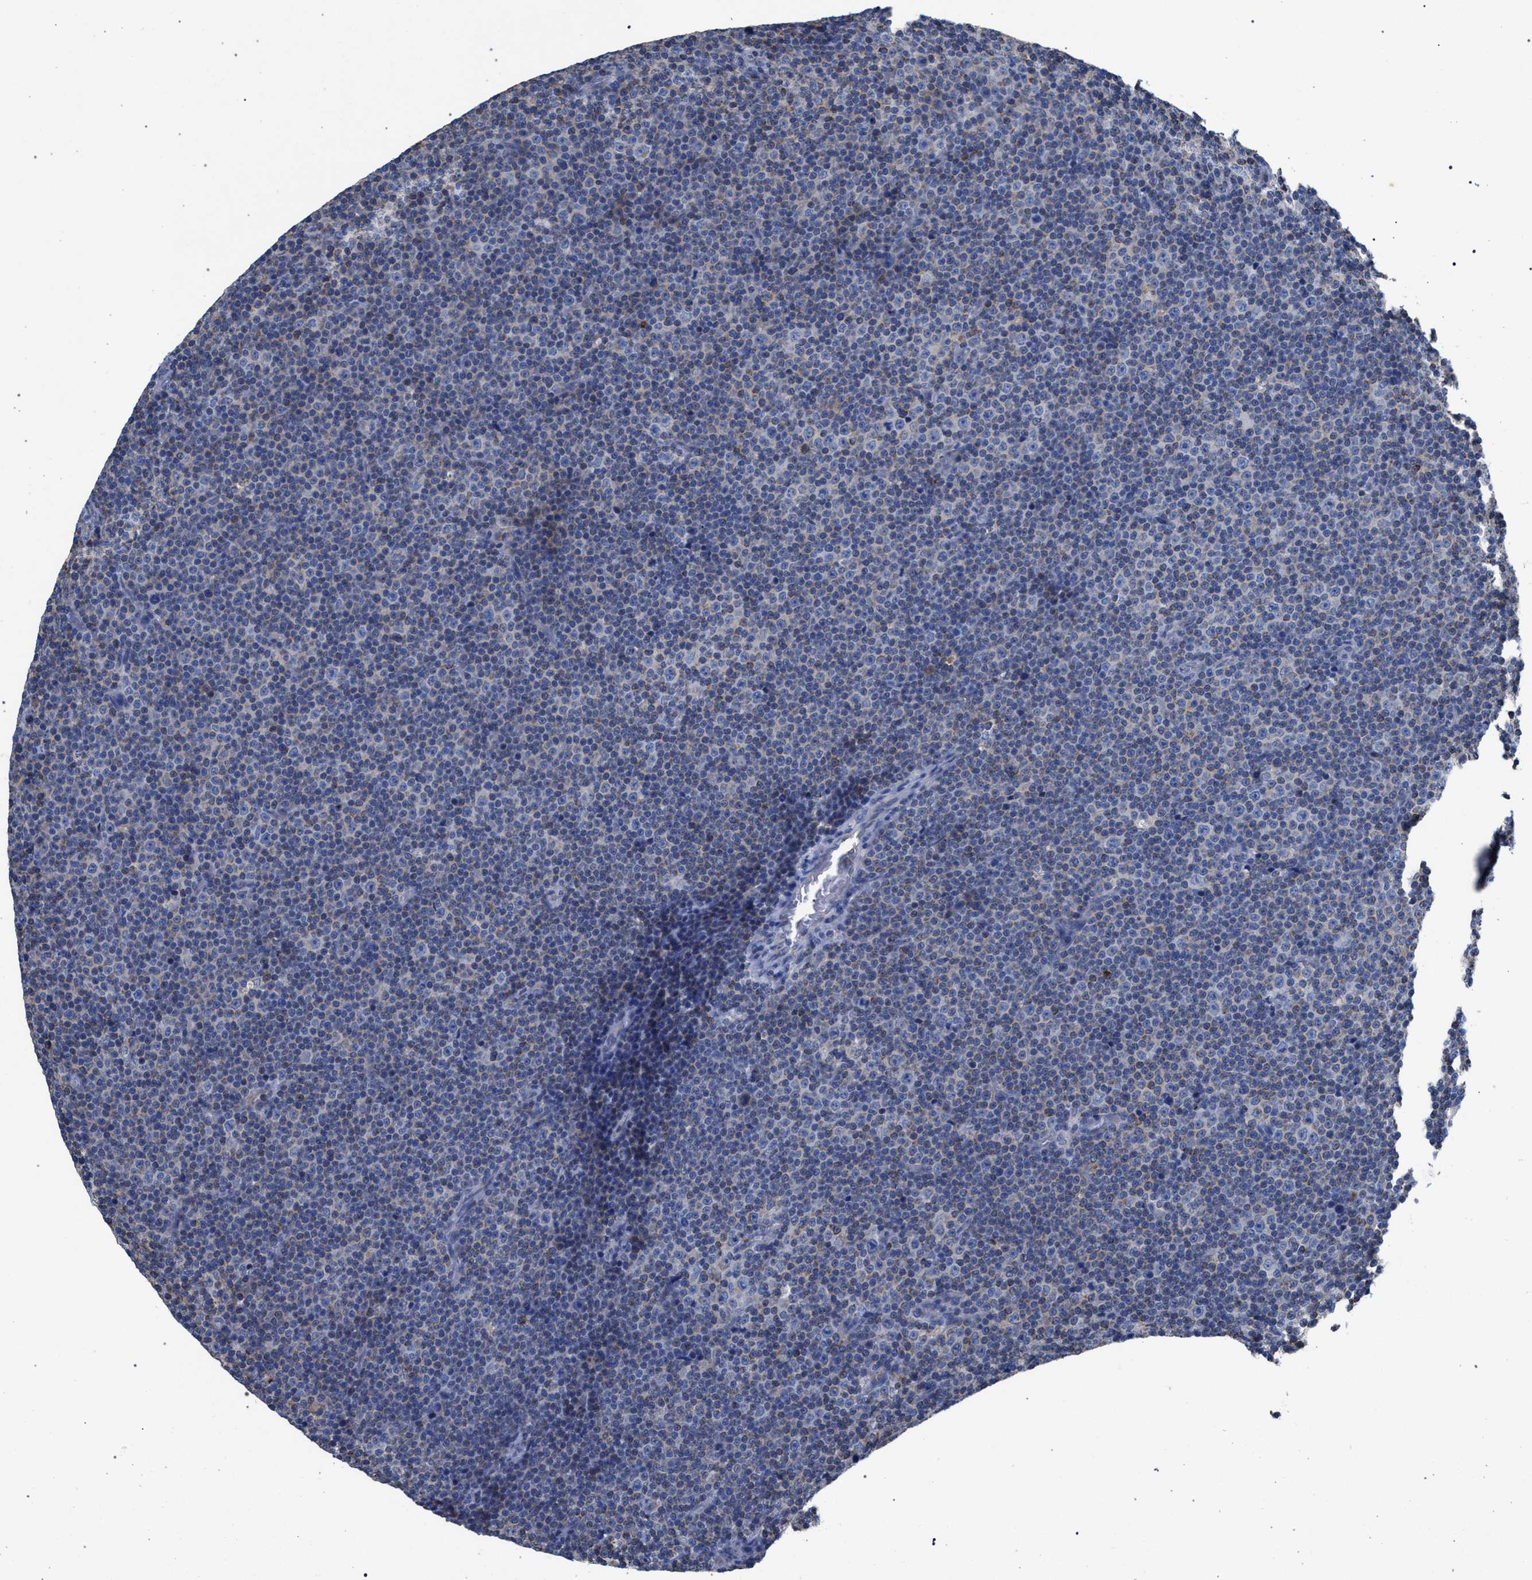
{"staining": {"intensity": "negative", "quantity": "none", "location": "none"}, "tissue": "lymphoma", "cell_type": "Tumor cells", "image_type": "cancer", "snomed": [{"axis": "morphology", "description": "Malignant lymphoma, non-Hodgkin's type, Low grade"}, {"axis": "topography", "description": "Lymph node"}], "caption": "IHC image of low-grade malignant lymphoma, non-Hodgkin's type stained for a protein (brown), which demonstrates no expression in tumor cells.", "gene": "CRYZ", "patient": {"sex": "female", "age": 67}}